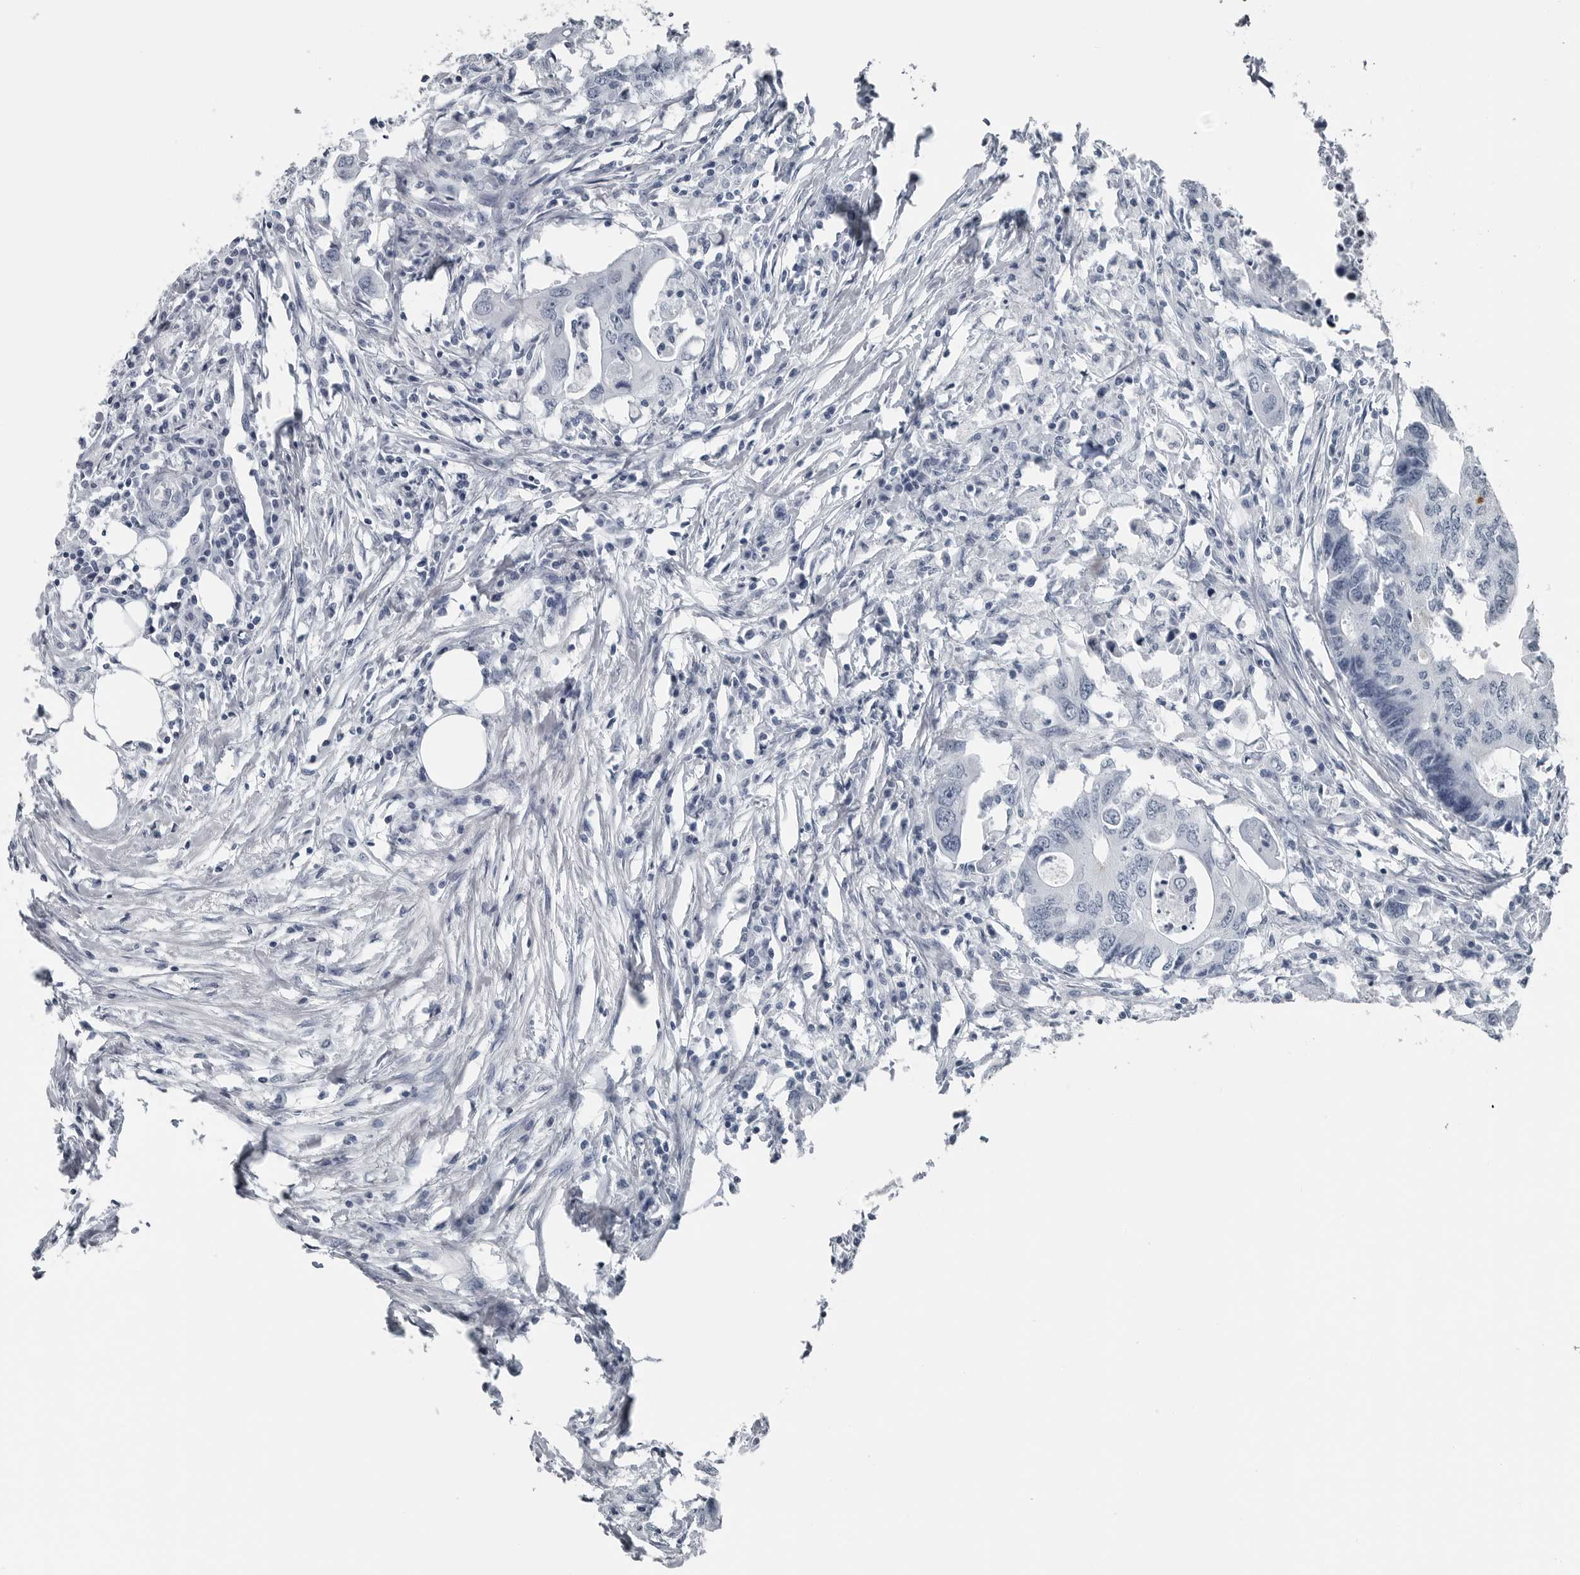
{"staining": {"intensity": "negative", "quantity": "none", "location": "none"}, "tissue": "colorectal cancer", "cell_type": "Tumor cells", "image_type": "cancer", "snomed": [{"axis": "morphology", "description": "Adenocarcinoma, NOS"}, {"axis": "topography", "description": "Colon"}], "caption": "Adenocarcinoma (colorectal) stained for a protein using IHC demonstrates no expression tumor cells.", "gene": "SPINK1", "patient": {"sex": "male", "age": 71}}